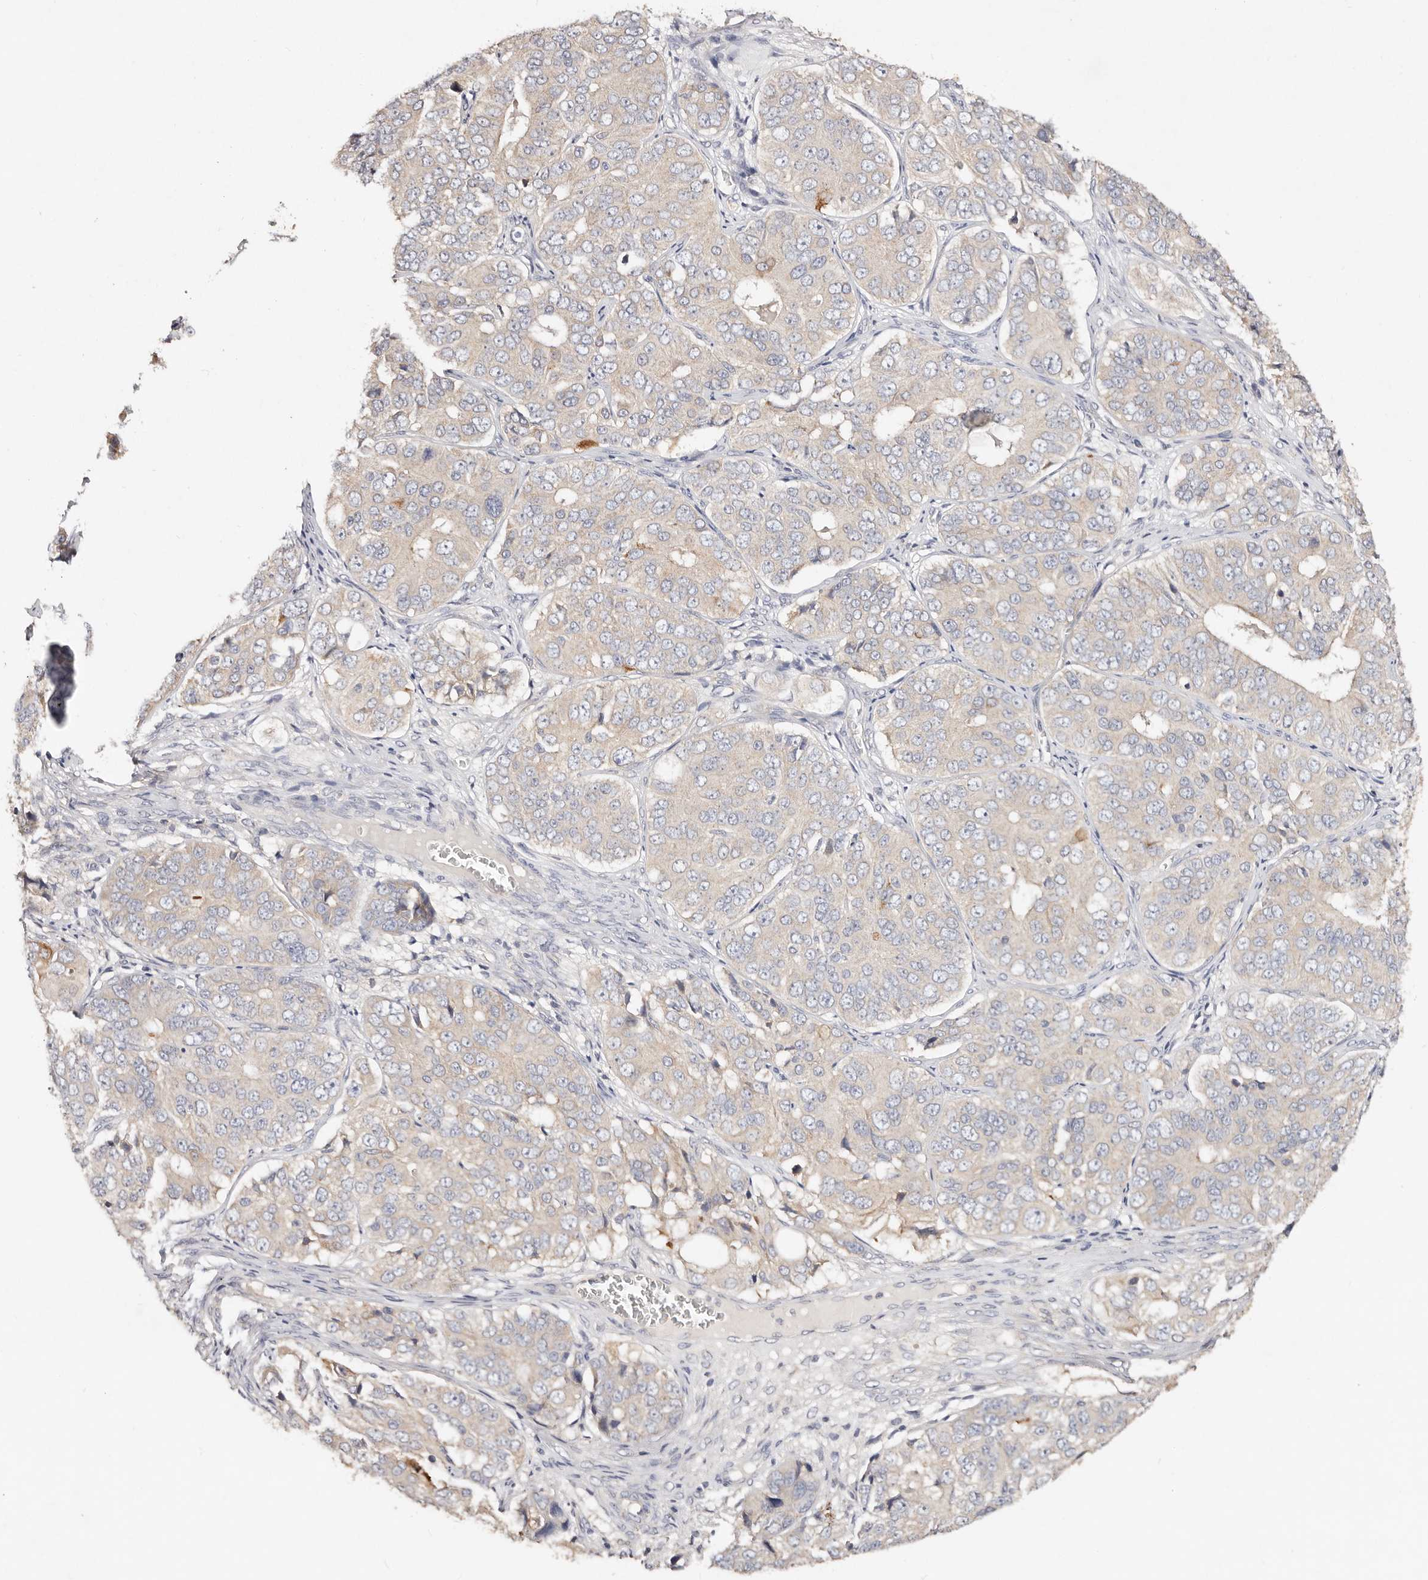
{"staining": {"intensity": "moderate", "quantity": "<25%", "location": "cytoplasmic/membranous"}, "tissue": "ovarian cancer", "cell_type": "Tumor cells", "image_type": "cancer", "snomed": [{"axis": "morphology", "description": "Carcinoma, endometroid"}, {"axis": "topography", "description": "Ovary"}], "caption": "Moderate cytoplasmic/membranous staining is appreciated in about <25% of tumor cells in ovarian endometroid carcinoma.", "gene": "VIPAS39", "patient": {"sex": "female", "age": 51}}